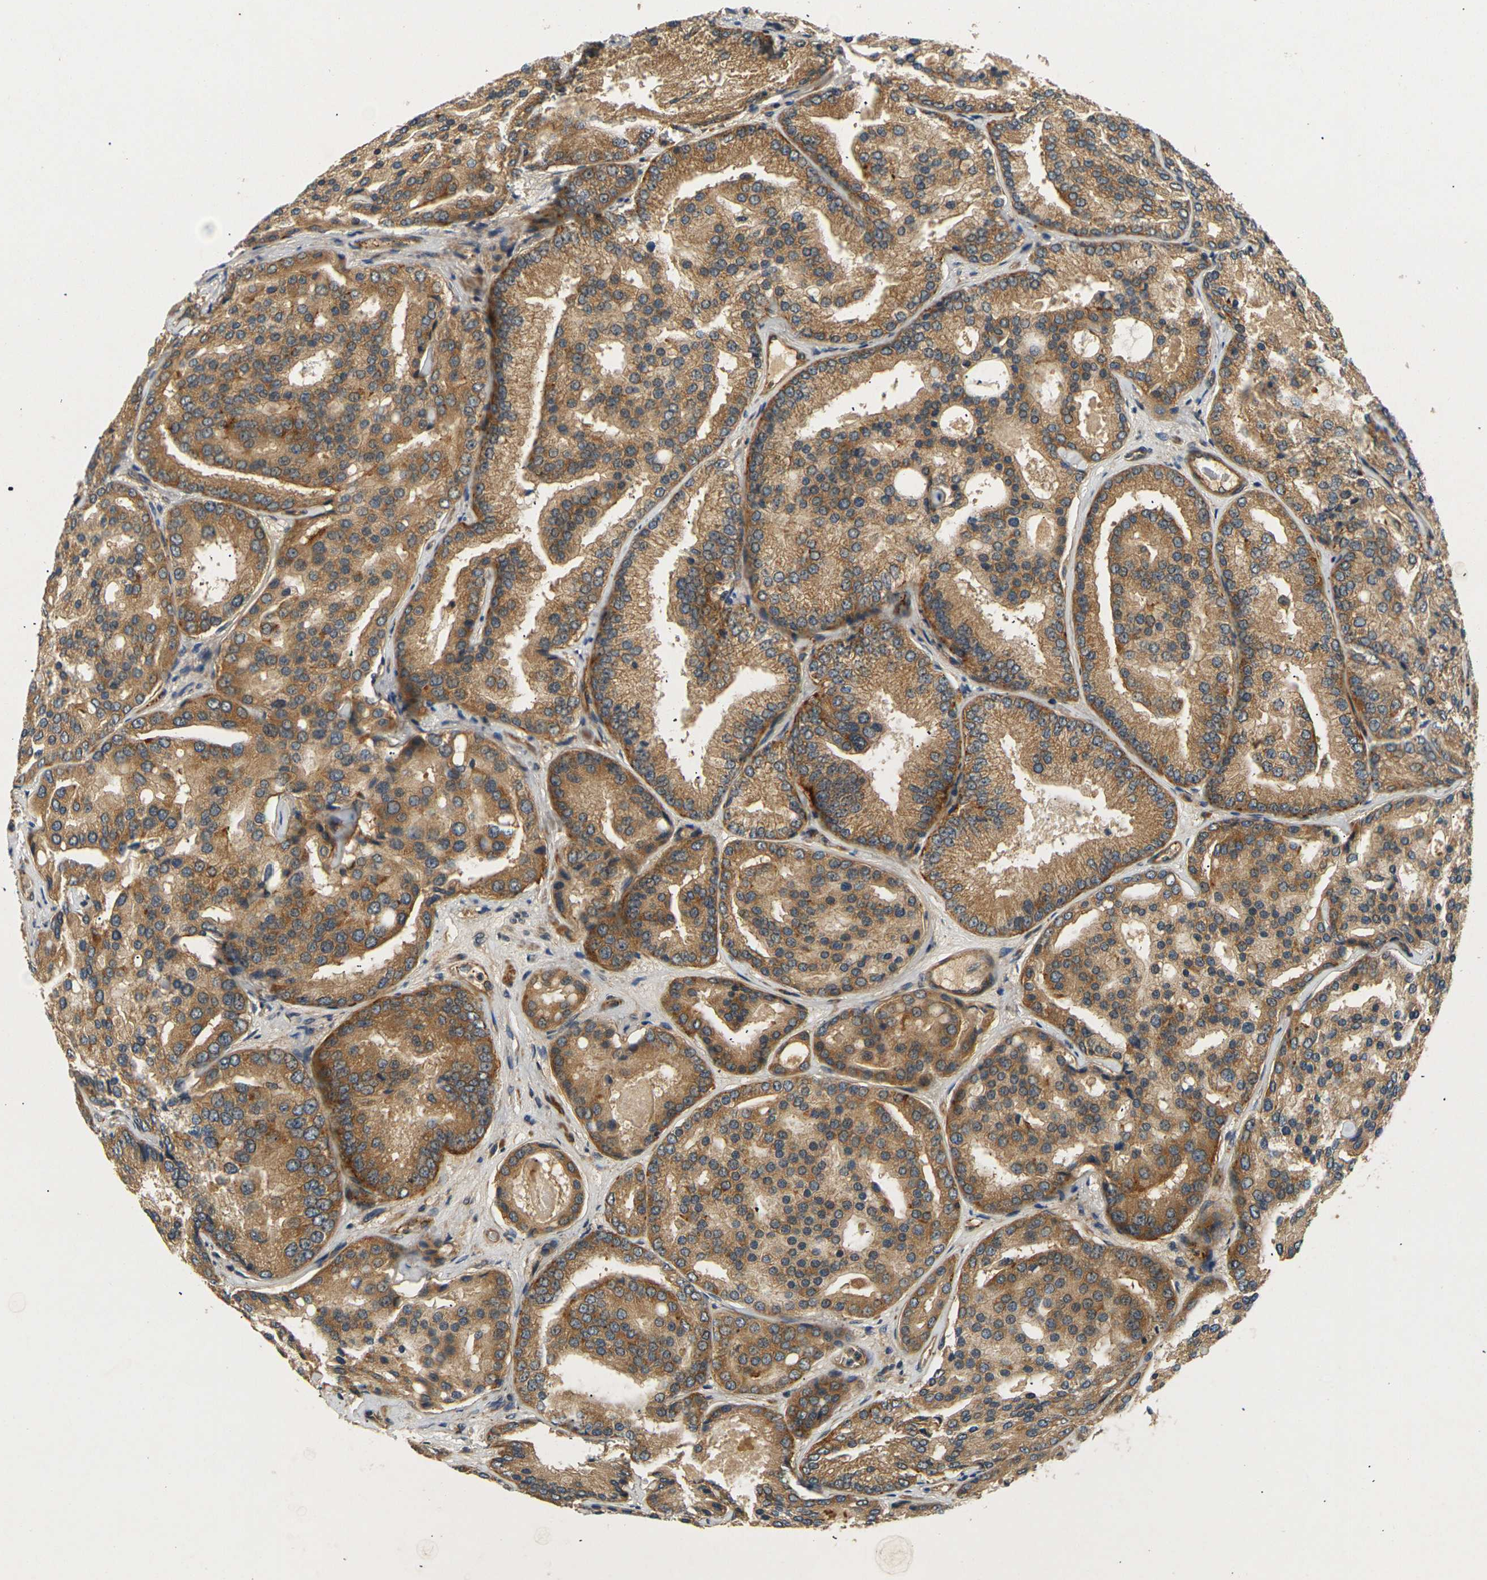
{"staining": {"intensity": "moderate", "quantity": ">75%", "location": "cytoplasmic/membranous"}, "tissue": "prostate cancer", "cell_type": "Tumor cells", "image_type": "cancer", "snomed": [{"axis": "morphology", "description": "Adenocarcinoma, High grade"}, {"axis": "topography", "description": "Prostate"}], "caption": "DAB (3,3'-diaminobenzidine) immunohistochemical staining of prostate high-grade adenocarcinoma reveals moderate cytoplasmic/membranous protein positivity in approximately >75% of tumor cells.", "gene": "LRCH3", "patient": {"sex": "male", "age": 64}}